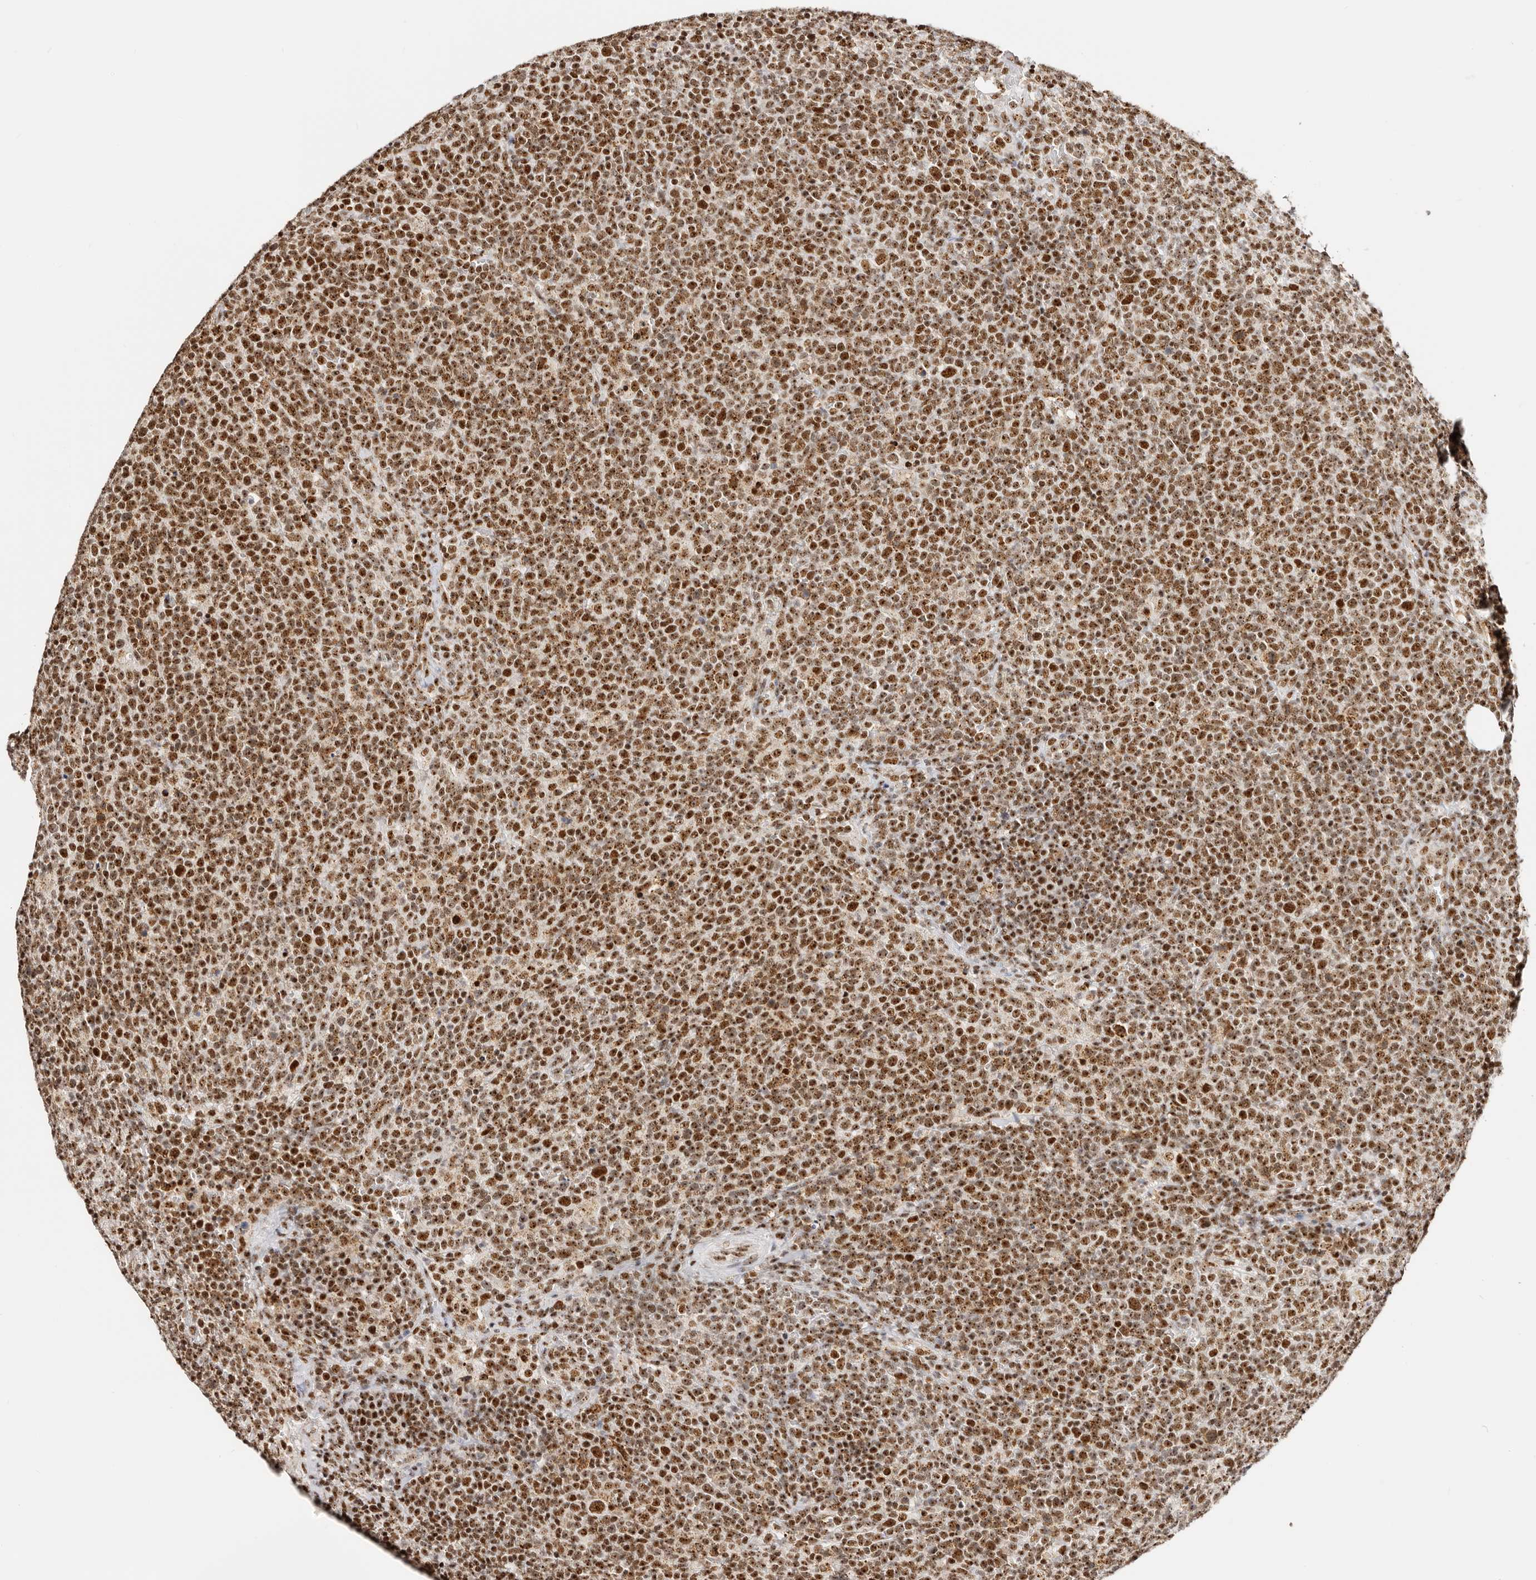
{"staining": {"intensity": "strong", "quantity": ">75%", "location": "nuclear"}, "tissue": "lymphoma", "cell_type": "Tumor cells", "image_type": "cancer", "snomed": [{"axis": "morphology", "description": "Malignant lymphoma, non-Hodgkin's type, High grade"}, {"axis": "topography", "description": "Lymph node"}], "caption": "Strong nuclear protein expression is present in approximately >75% of tumor cells in lymphoma. (brown staining indicates protein expression, while blue staining denotes nuclei).", "gene": "IQGAP3", "patient": {"sex": "male", "age": 61}}